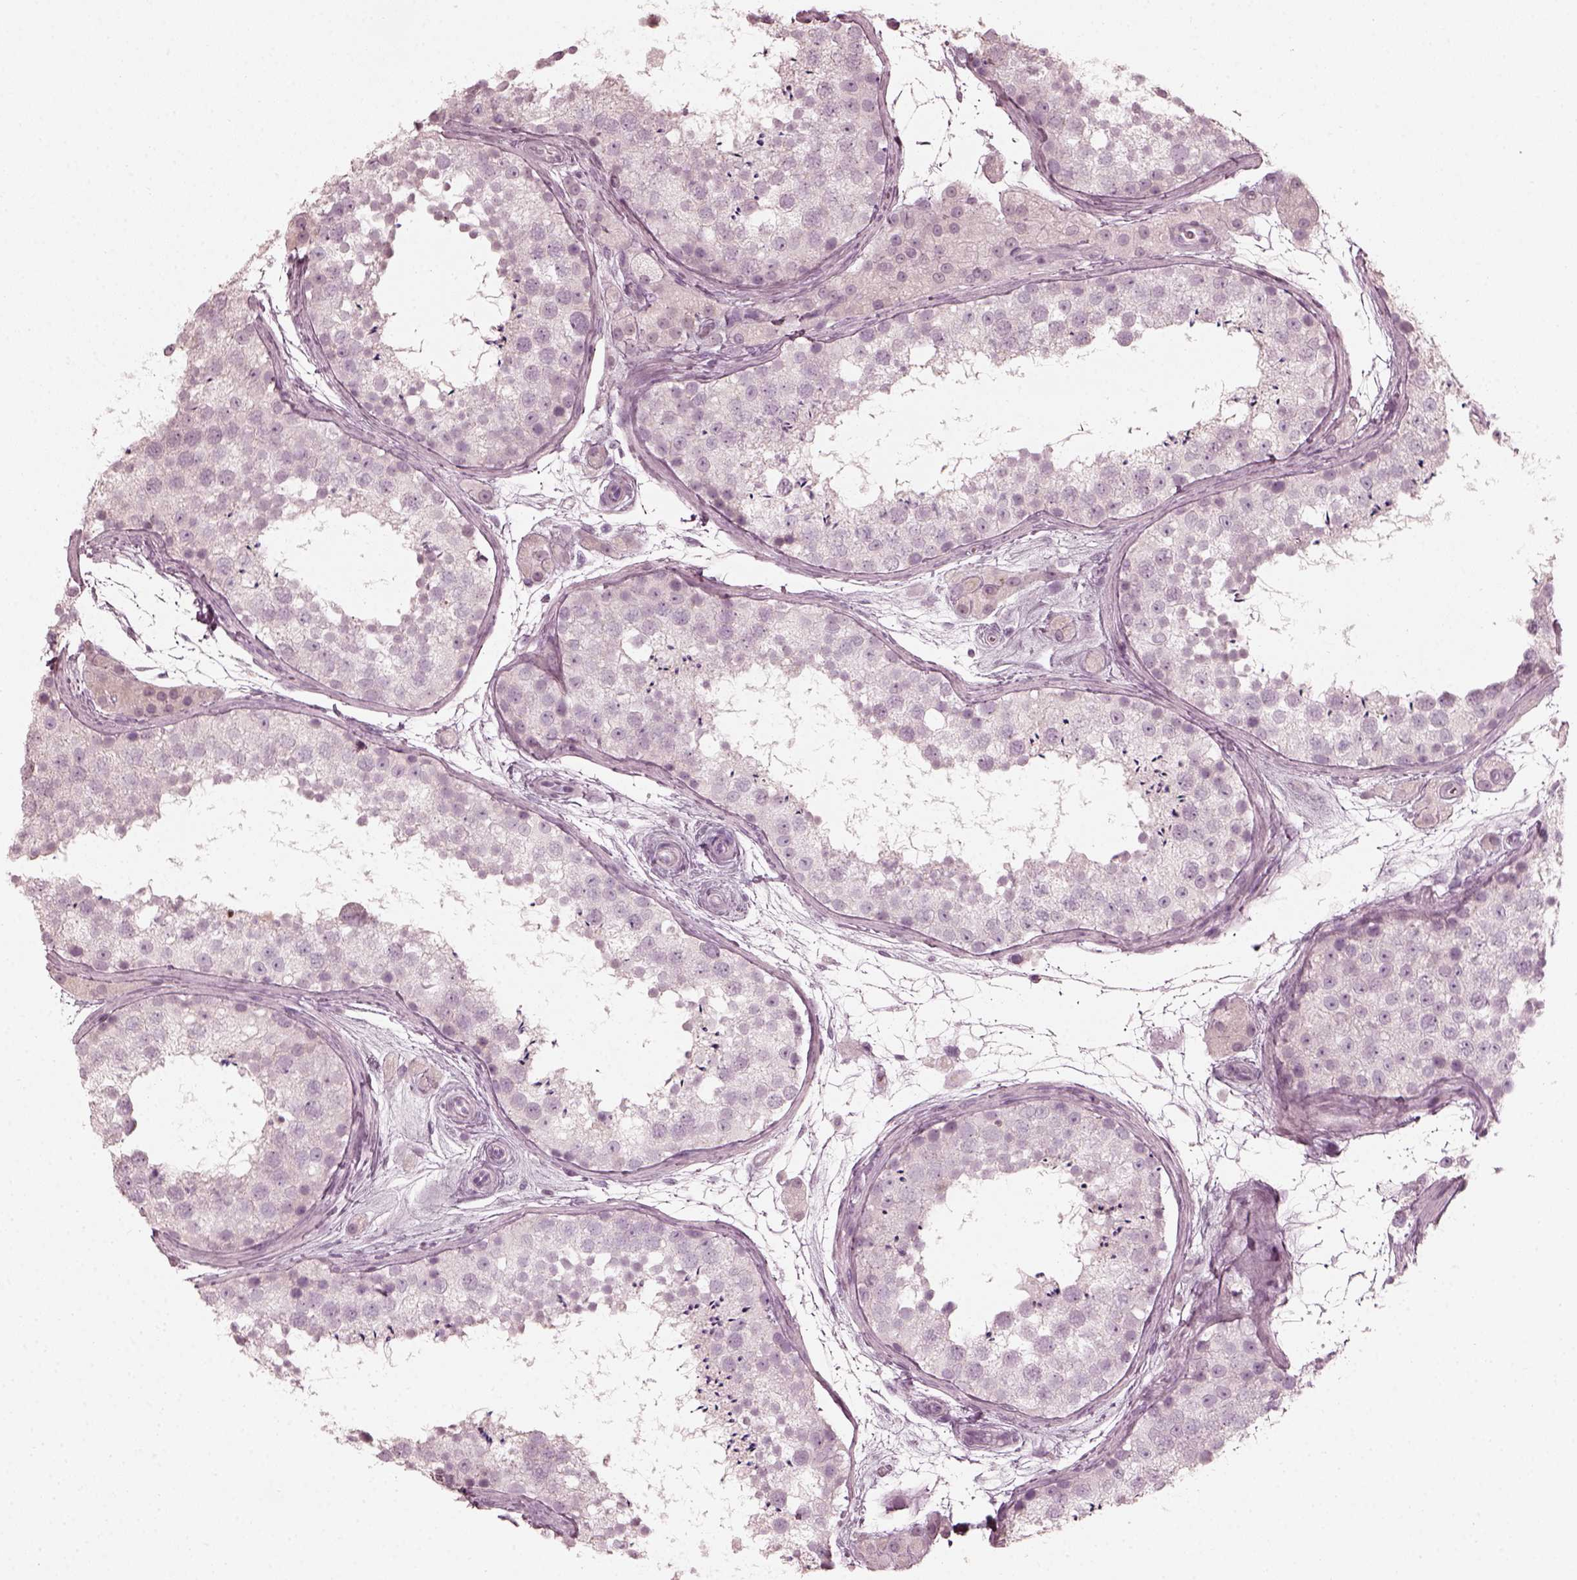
{"staining": {"intensity": "negative", "quantity": "none", "location": "none"}, "tissue": "testis", "cell_type": "Cells in seminiferous ducts", "image_type": "normal", "snomed": [{"axis": "morphology", "description": "Normal tissue, NOS"}, {"axis": "topography", "description": "Testis"}], "caption": "This micrograph is of normal testis stained with immunohistochemistry (IHC) to label a protein in brown with the nuclei are counter-stained blue. There is no staining in cells in seminiferous ducts.", "gene": "SAXO2", "patient": {"sex": "male", "age": 41}}